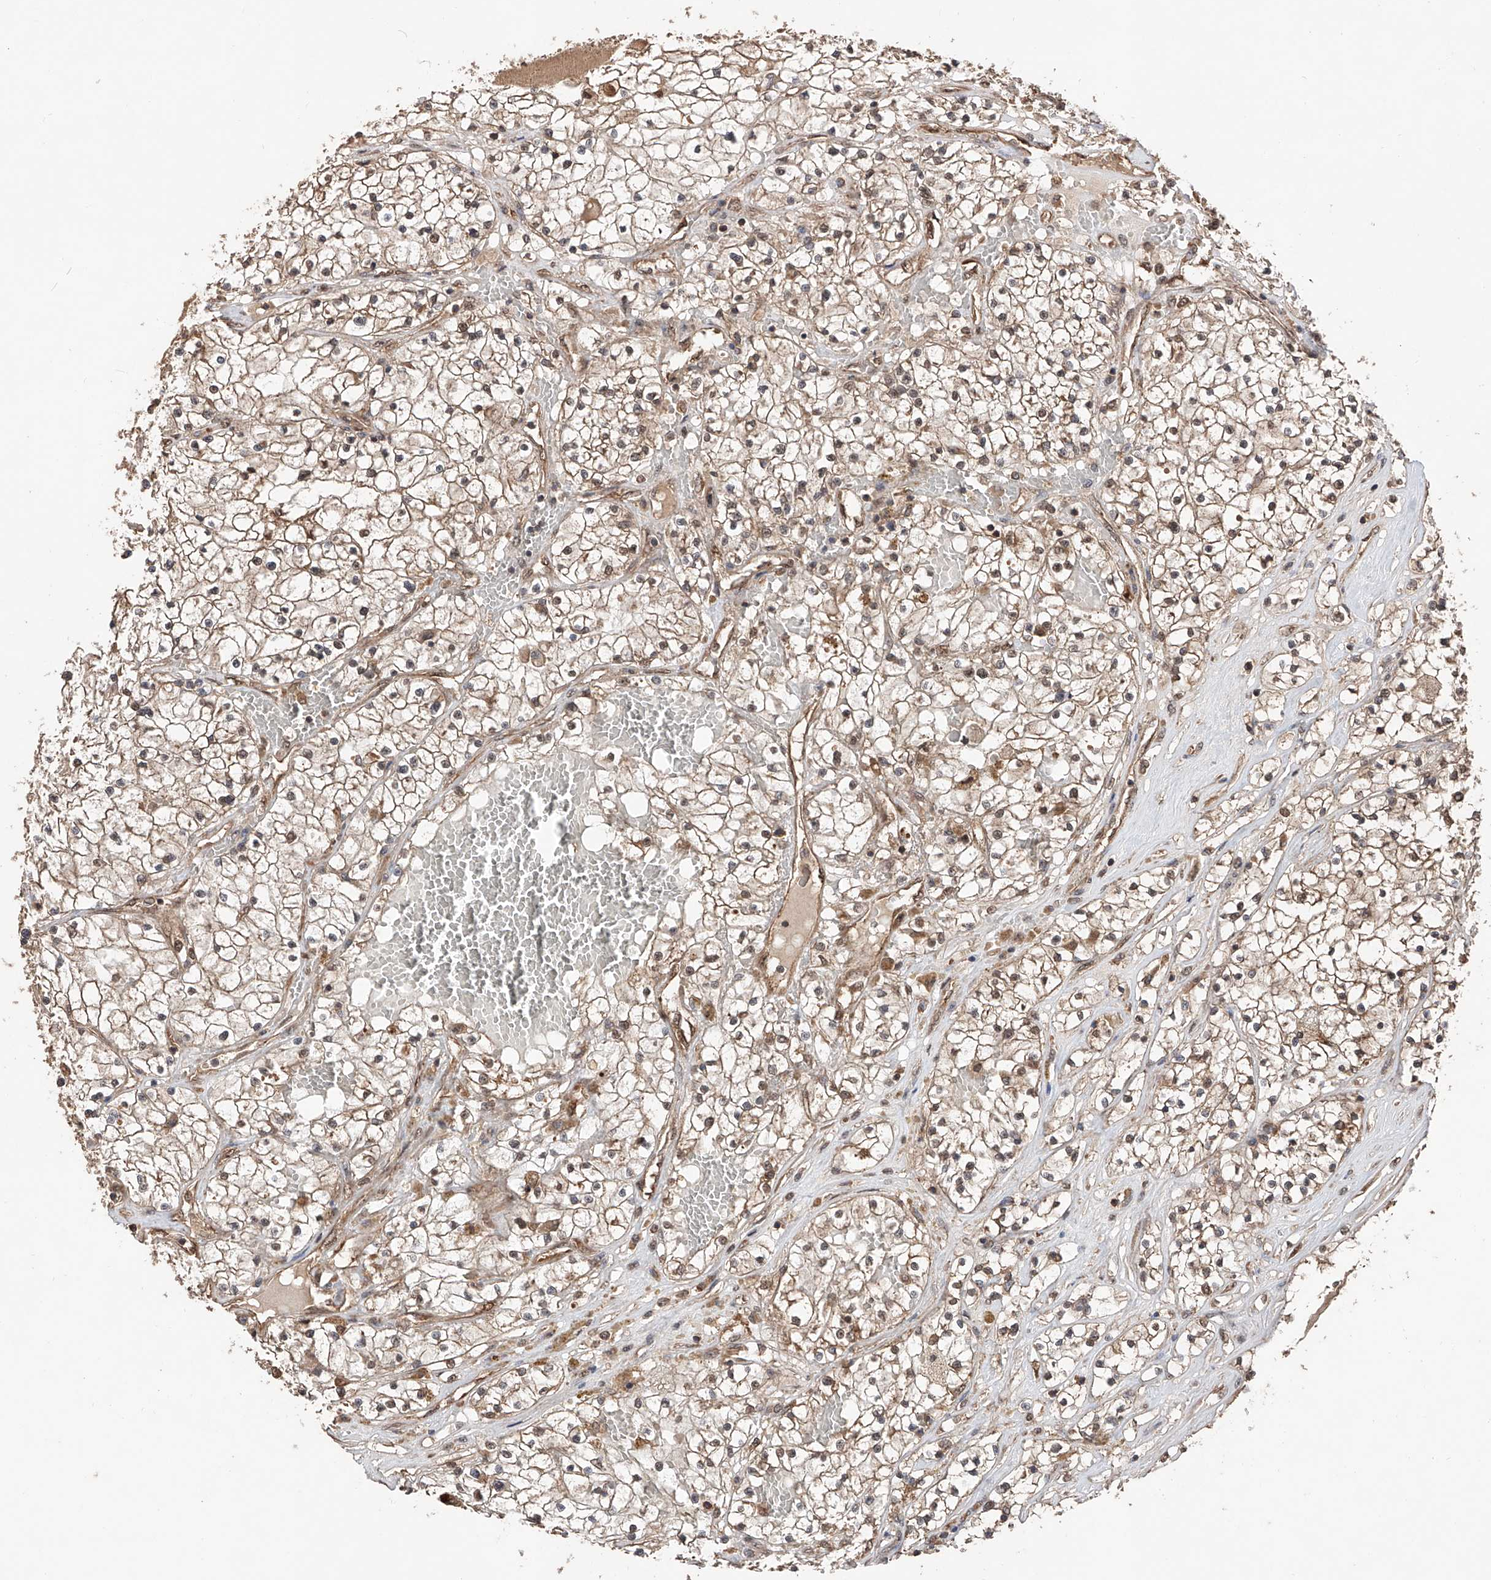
{"staining": {"intensity": "weak", "quantity": ">75%", "location": "cytoplasmic/membranous"}, "tissue": "renal cancer", "cell_type": "Tumor cells", "image_type": "cancer", "snomed": [{"axis": "morphology", "description": "Normal tissue, NOS"}, {"axis": "morphology", "description": "Adenocarcinoma, NOS"}, {"axis": "topography", "description": "Kidney"}], "caption": "Immunohistochemical staining of renal adenocarcinoma reveals weak cytoplasmic/membranous protein staining in about >75% of tumor cells.", "gene": "FAM135A", "patient": {"sex": "male", "age": 68}}